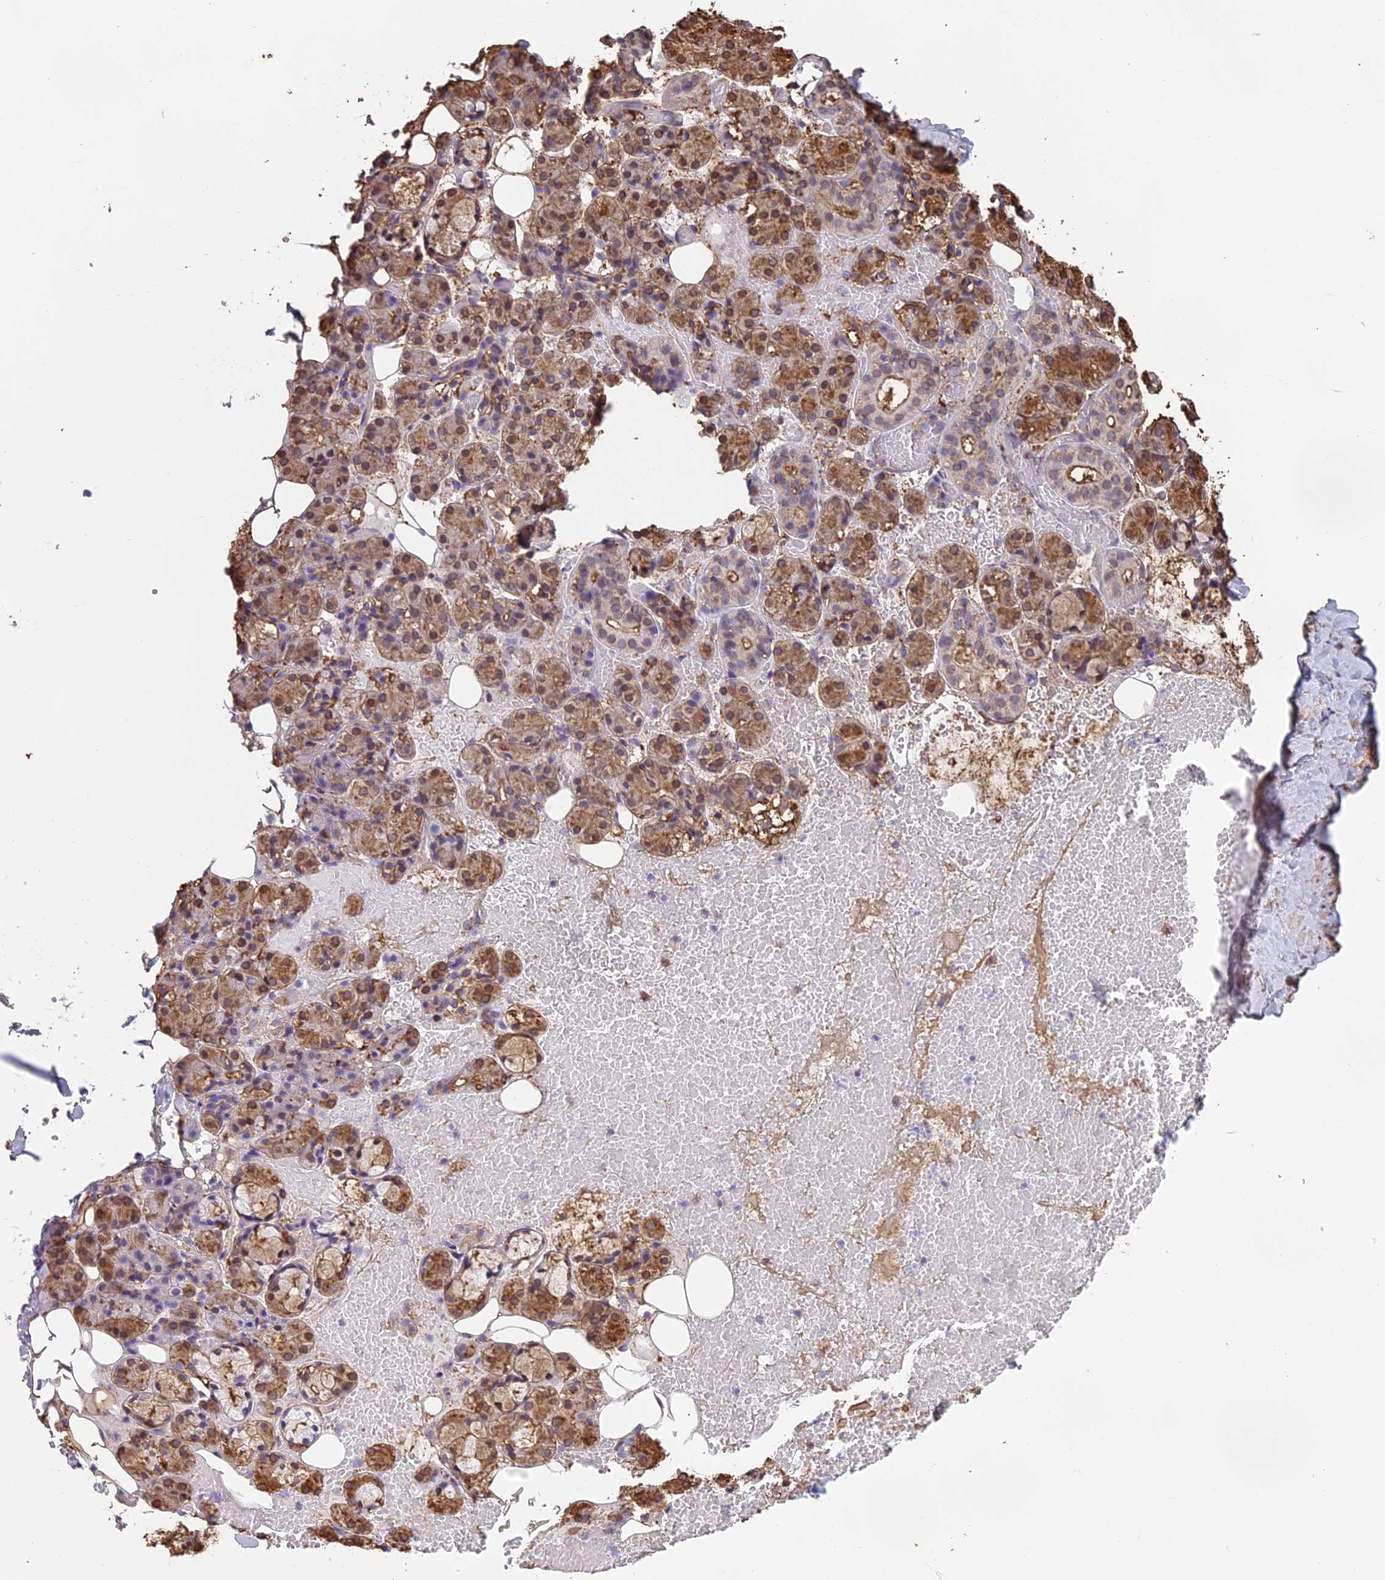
{"staining": {"intensity": "moderate", "quantity": ">75%", "location": "cytoplasmic/membranous"}, "tissue": "salivary gland", "cell_type": "Glandular cells", "image_type": "normal", "snomed": [{"axis": "morphology", "description": "Normal tissue, NOS"}, {"axis": "topography", "description": "Salivary gland"}], "caption": "This micrograph demonstrates immunohistochemistry staining of unremarkable salivary gland, with medium moderate cytoplasmic/membranous expression in approximately >75% of glandular cells.", "gene": "TMEM255B", "patient": {"sex": "male", "age": 63}}